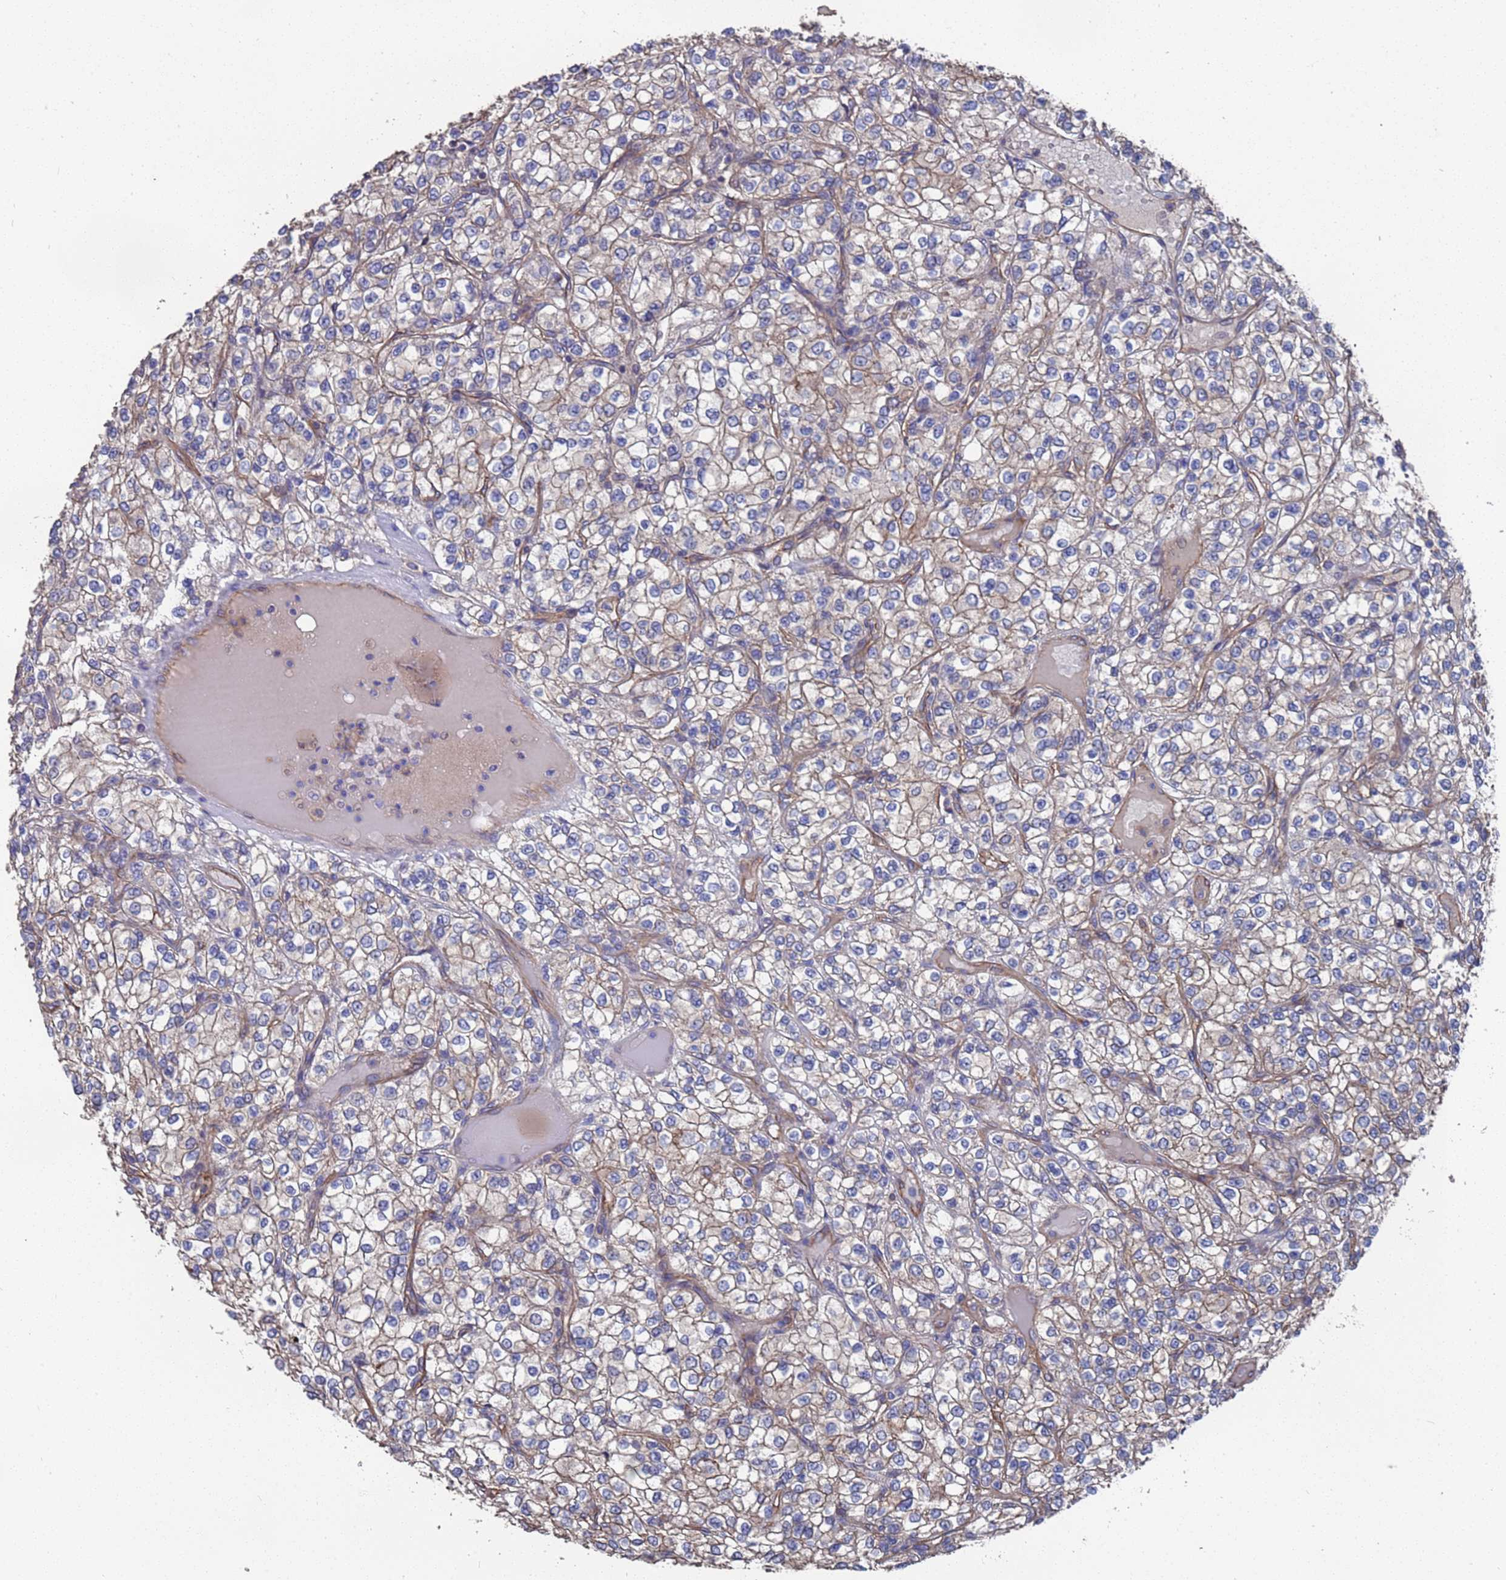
{"staining": {"intensity": "weak", "quantity": "25%-75%", "location": "cytoplasmic/membranous"}, "tissue": "renal cancer", "cell_type": "Tumor cells", "image_type": "cancer", "snomed": [{"axis": "morphology", "description": "Adenocarcinoma, NOS"}, {"axis": "topography", "description": "Kidney"}], "caption": "Immunohistochemistry (IHC) (DAB (3,3'-diaminobenzidine)) staining of renal cancer reveals weak cytoplasmic/membranous protein staining in approximately 25%-75% of tumor cells.", "gene": "NDUFAF6", "patient": {"sex": "male", "age": 80}}